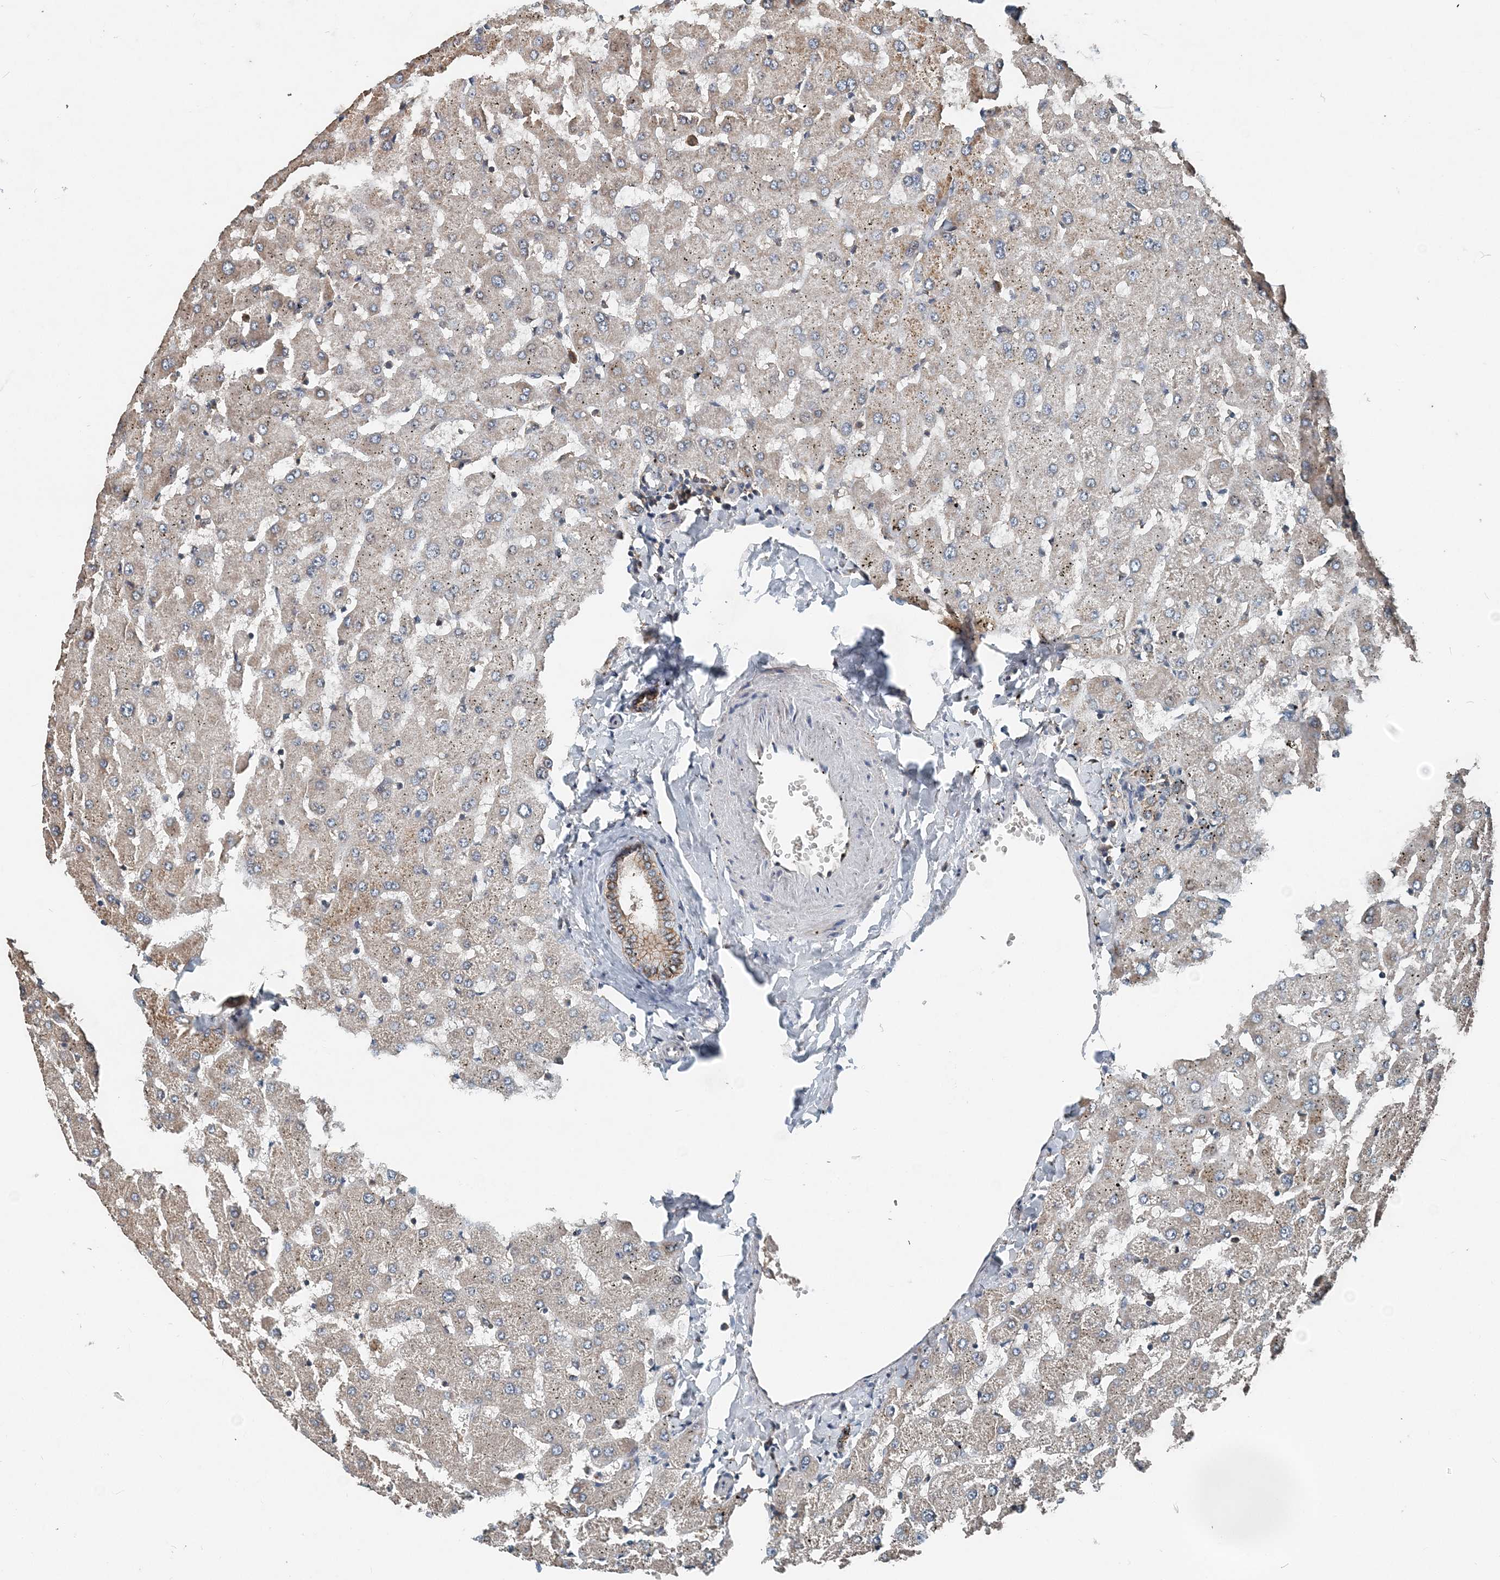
{"staining": {"intensity": "moderate", "quantity": ">75%", "location": "cytoplasmic/membranous"}, "tissue": "liver", "cell_type": "Cholangiocytes", "image_type": "normal", "snomed": [{"axis": "morphology", "description": "Normal tissue, NOS"}, {"axis": "topography", "description": "Liver"}], "caption": "A brown stain labels moderate cytoplasmic/membranous staining of a protein in cholangiocytes of benign human liver. The staining was performed using DAB (3,3'-diaminobenzidine), with brown indicating positive protein expression. Nuclei are stained blue with hematoxylin.", "gene": "SMPD3", "patient": {"sex": "female", "age": 63}}